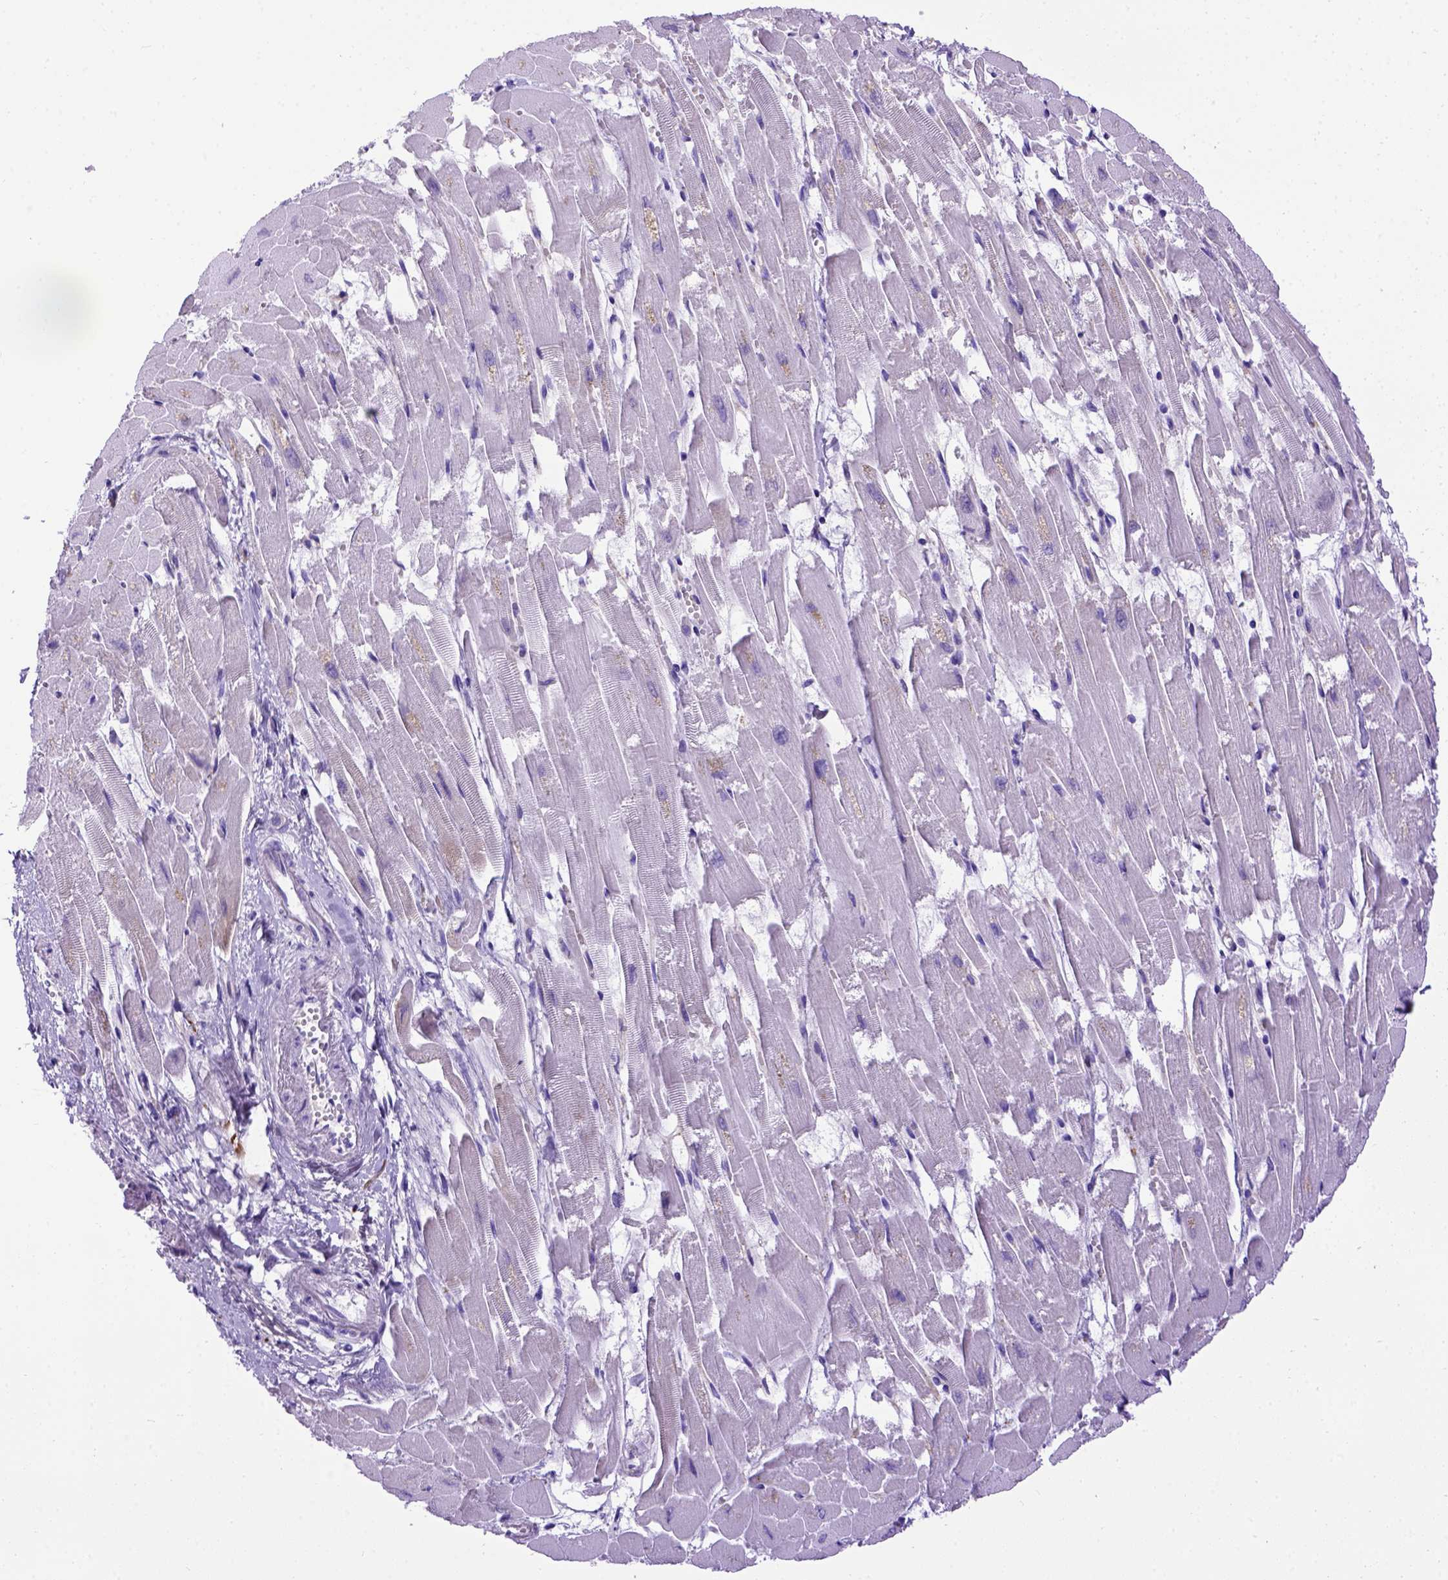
{"staining": {"intensity": "negative", "quantity": "none", "location": "none"}, "tissue": "heart muscle", "cell_type": "Cardiomyocytes", "image_type": "normal", "snomed": [{"axis": "morphology", "description": "Normal tissue, NOS"}, {"axis": "topography", "description": "Heart"}], "caption": "IHC photomicrograph of benign human heart muscle stained for a protein (brown), which demonstrates no expression in cardiomyocytes. (DAB (3,3'-diaminobenzidine) immunohistochemistry with hematoxylin counter stain).", "gene": "ADAM12", "patient": {"sex": "female", "age": 52}}